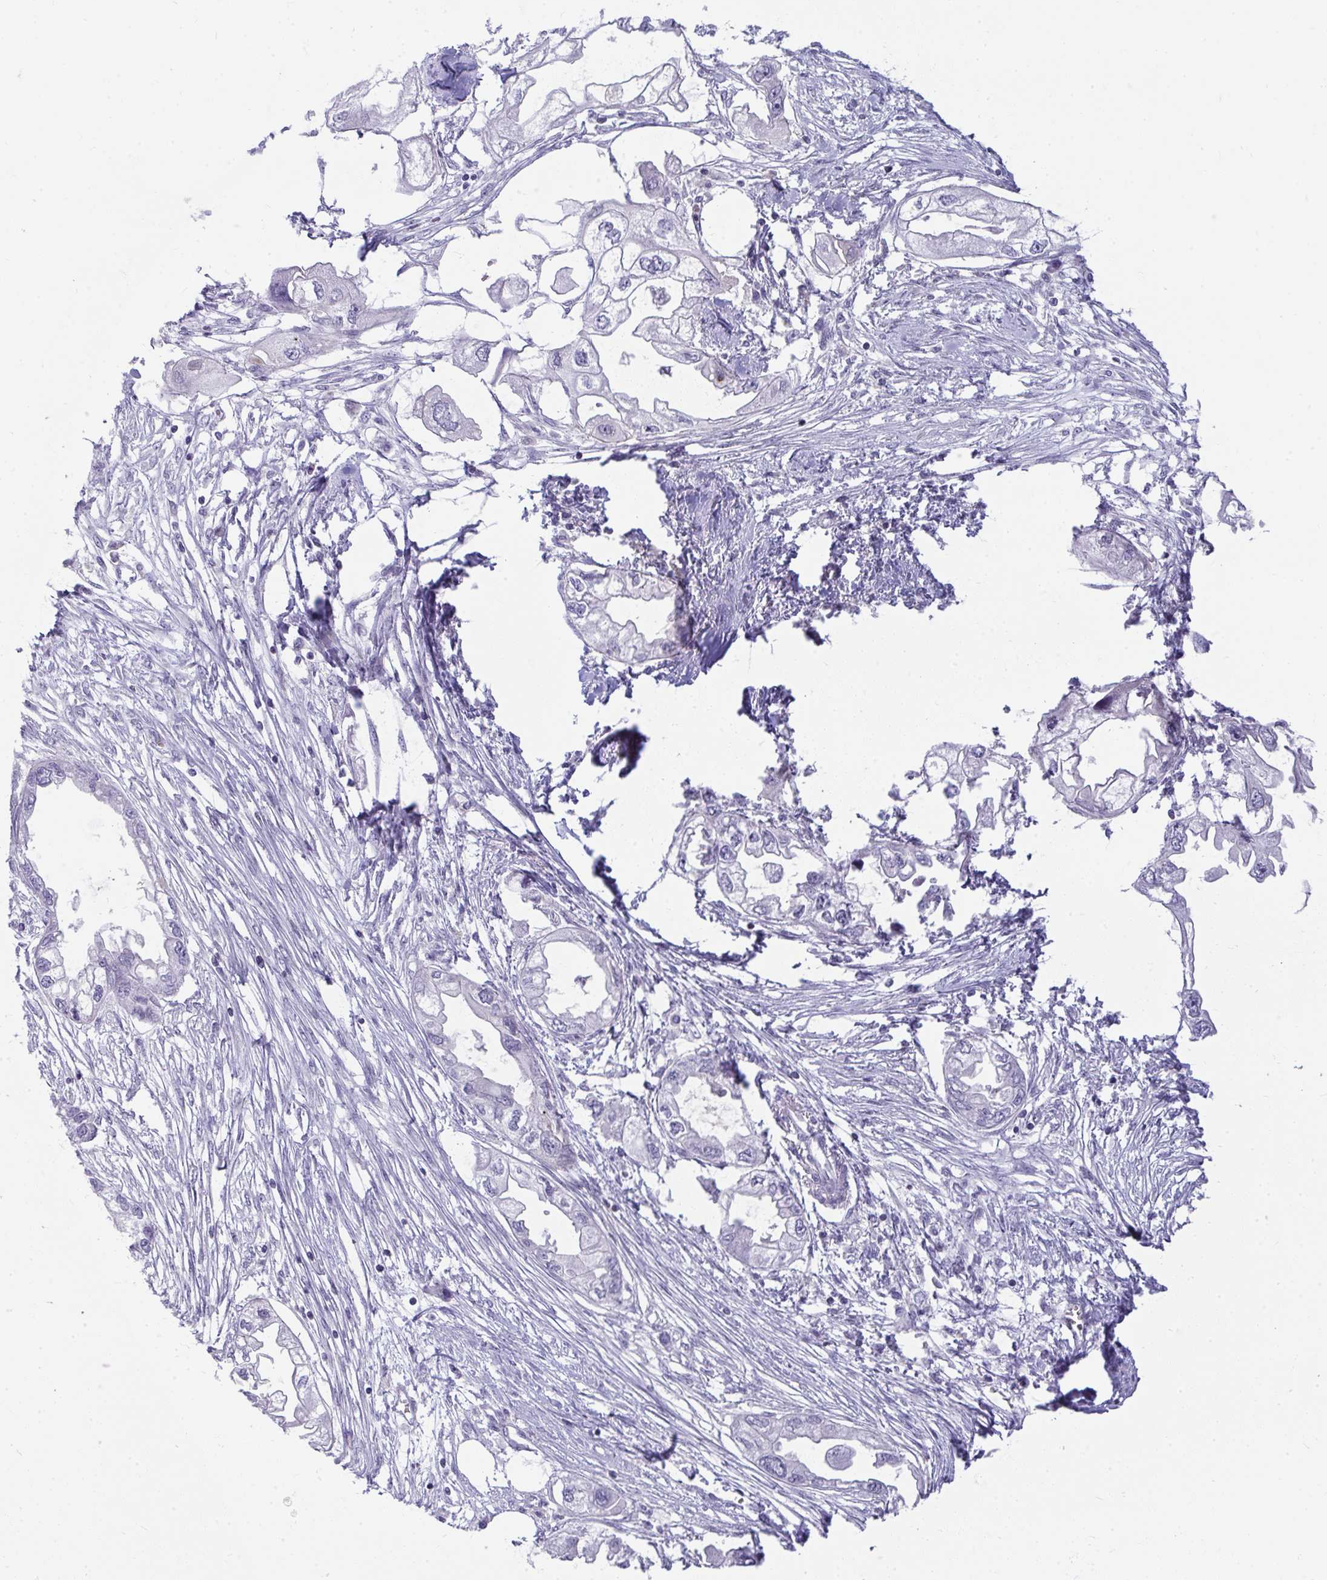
{"staining": {"intensity": "negative", "quantity": "none", "location": "none"}, "tissue": "endometrial cancer", "cell_type": "Tumor cells", "image_type": "cancer", "snomed": [{"axis": "morphology", "description": "Adenocarcinoma, NOS"}, {"axis": "morphology", "description": "Adenocarcinoma, metastatic, NOS"}, {"axis": "topography", "description": "Adipose tissue"}, {"axis": "topography", "description": "Endometrium"}], "caption": "Endometrial cancer (metastatic adenocarcinoma) was stained to show a protein in brown. There is no significant staining in tumor cells. Nuclei are stained in blue.", "gene": "VPS4B", "patient": {"sex": "female", "age": 67}}